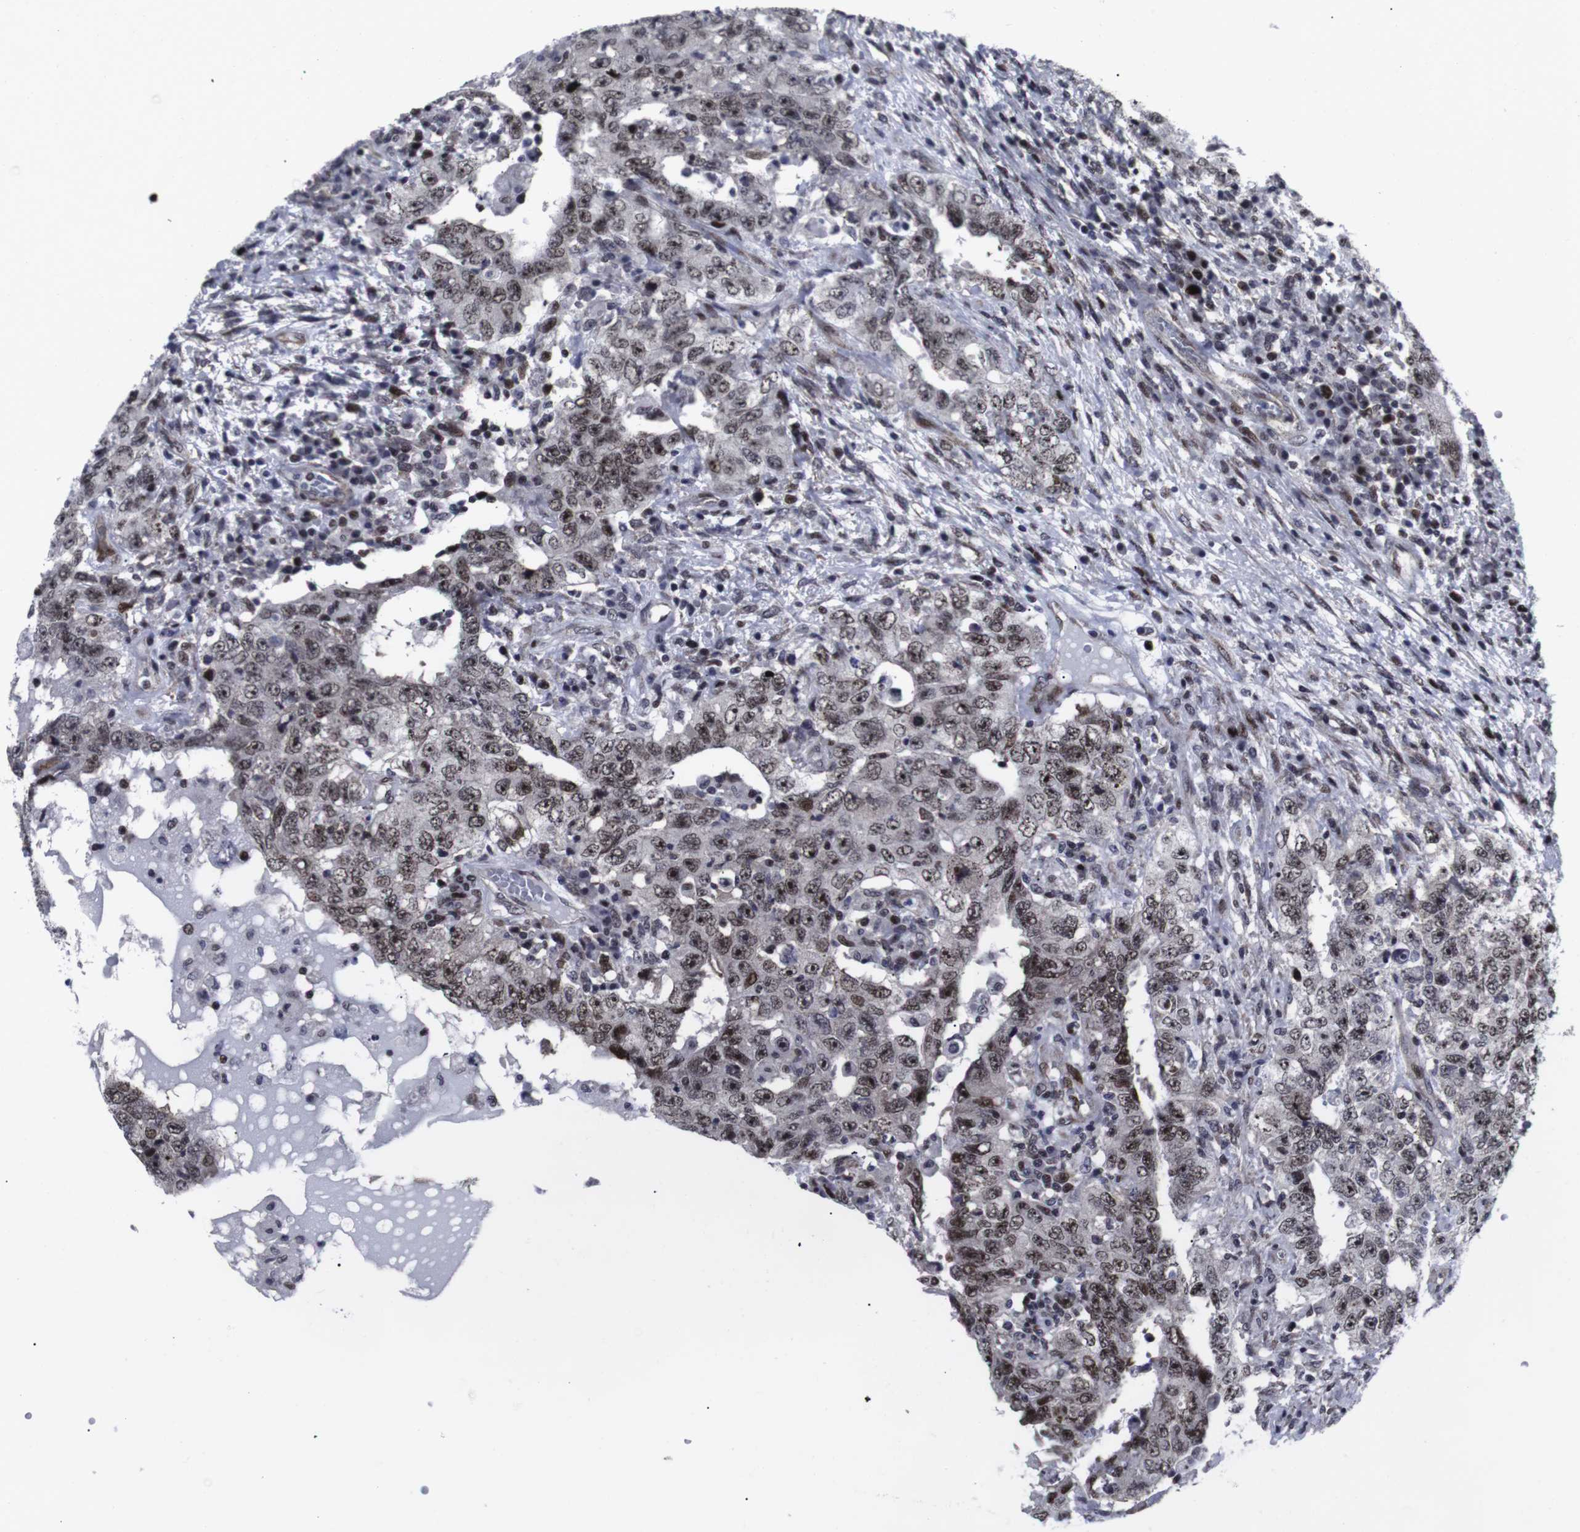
{"staining": {"intensity": "moderate", "quantity": ">75%", "location": "nuclear"}, "tissue": "testis cancer", "cell_type": "Tumor cells", "image_type": "cancer", "snomed": [{"axis": "morphology", "description": "Carcinoma, Embryonal, NOS"}, {"axis": "topography", "description": "Testis"}], "caption": "Immunohistochemical staining of testis cancer demonstrates medium levels of moderate nuclear protein positivity in about >75% of tumor cells.", "gene": "MLH1", "patient": {"sex": "male", "age": 26}}